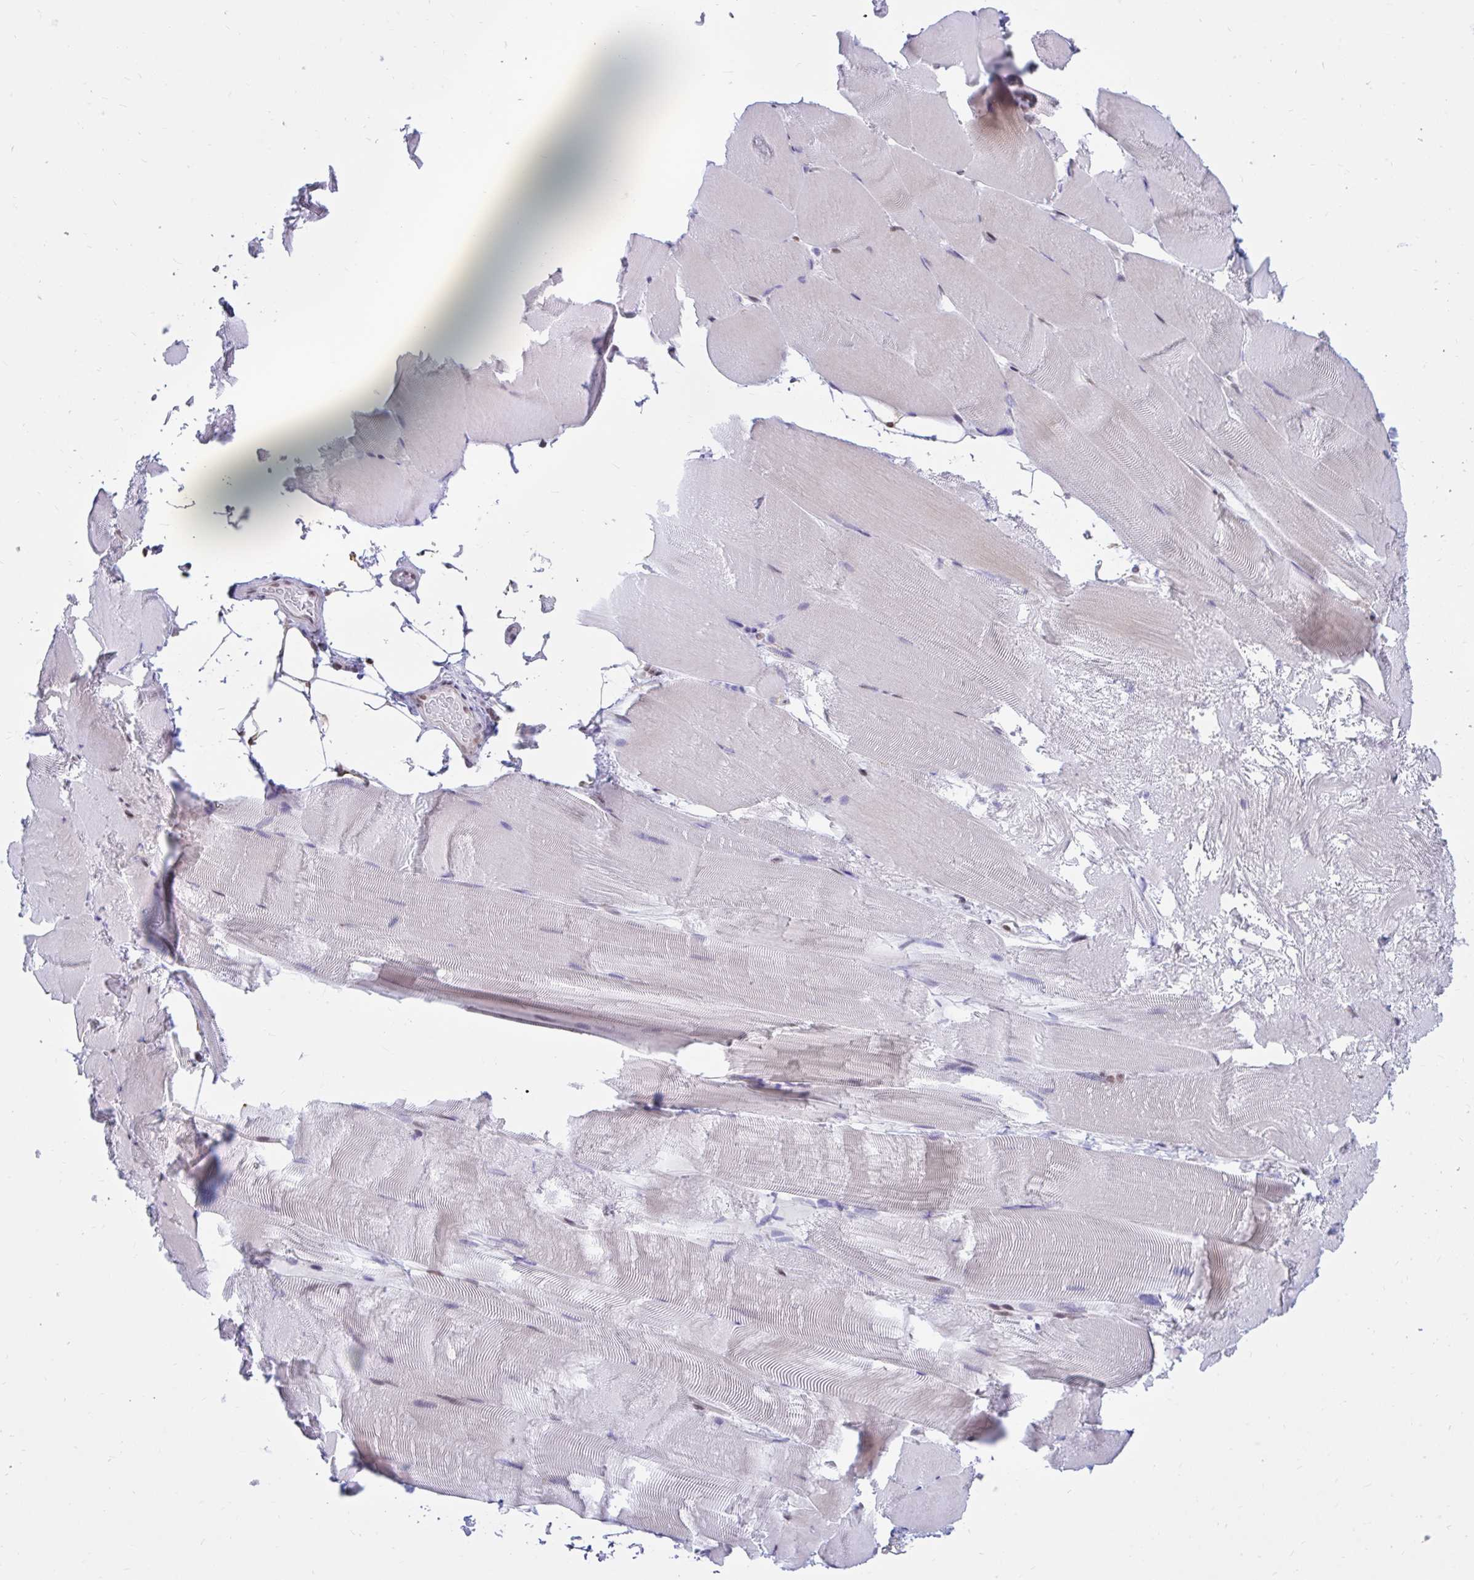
{"staining": {"intensity": "weak", "quantity": "25%-75%", "location": "nuclear"}, "tissue": "skeletal muscle", "cell_type": "Myocytes", "image_type": "normal", "snomed": [{"axis": "morphology", "description": "Normal tissue, NOS"}, {"axis": "topography", "description": "Skeletal muscle"}], "caption": "Protein expression analysis of normal skeletal muscle shows weak nuclear positivity in approximately 25%-75% of myocytes.", "gene": "PHF10", "patient": {"sex": "female", "age": 64}}